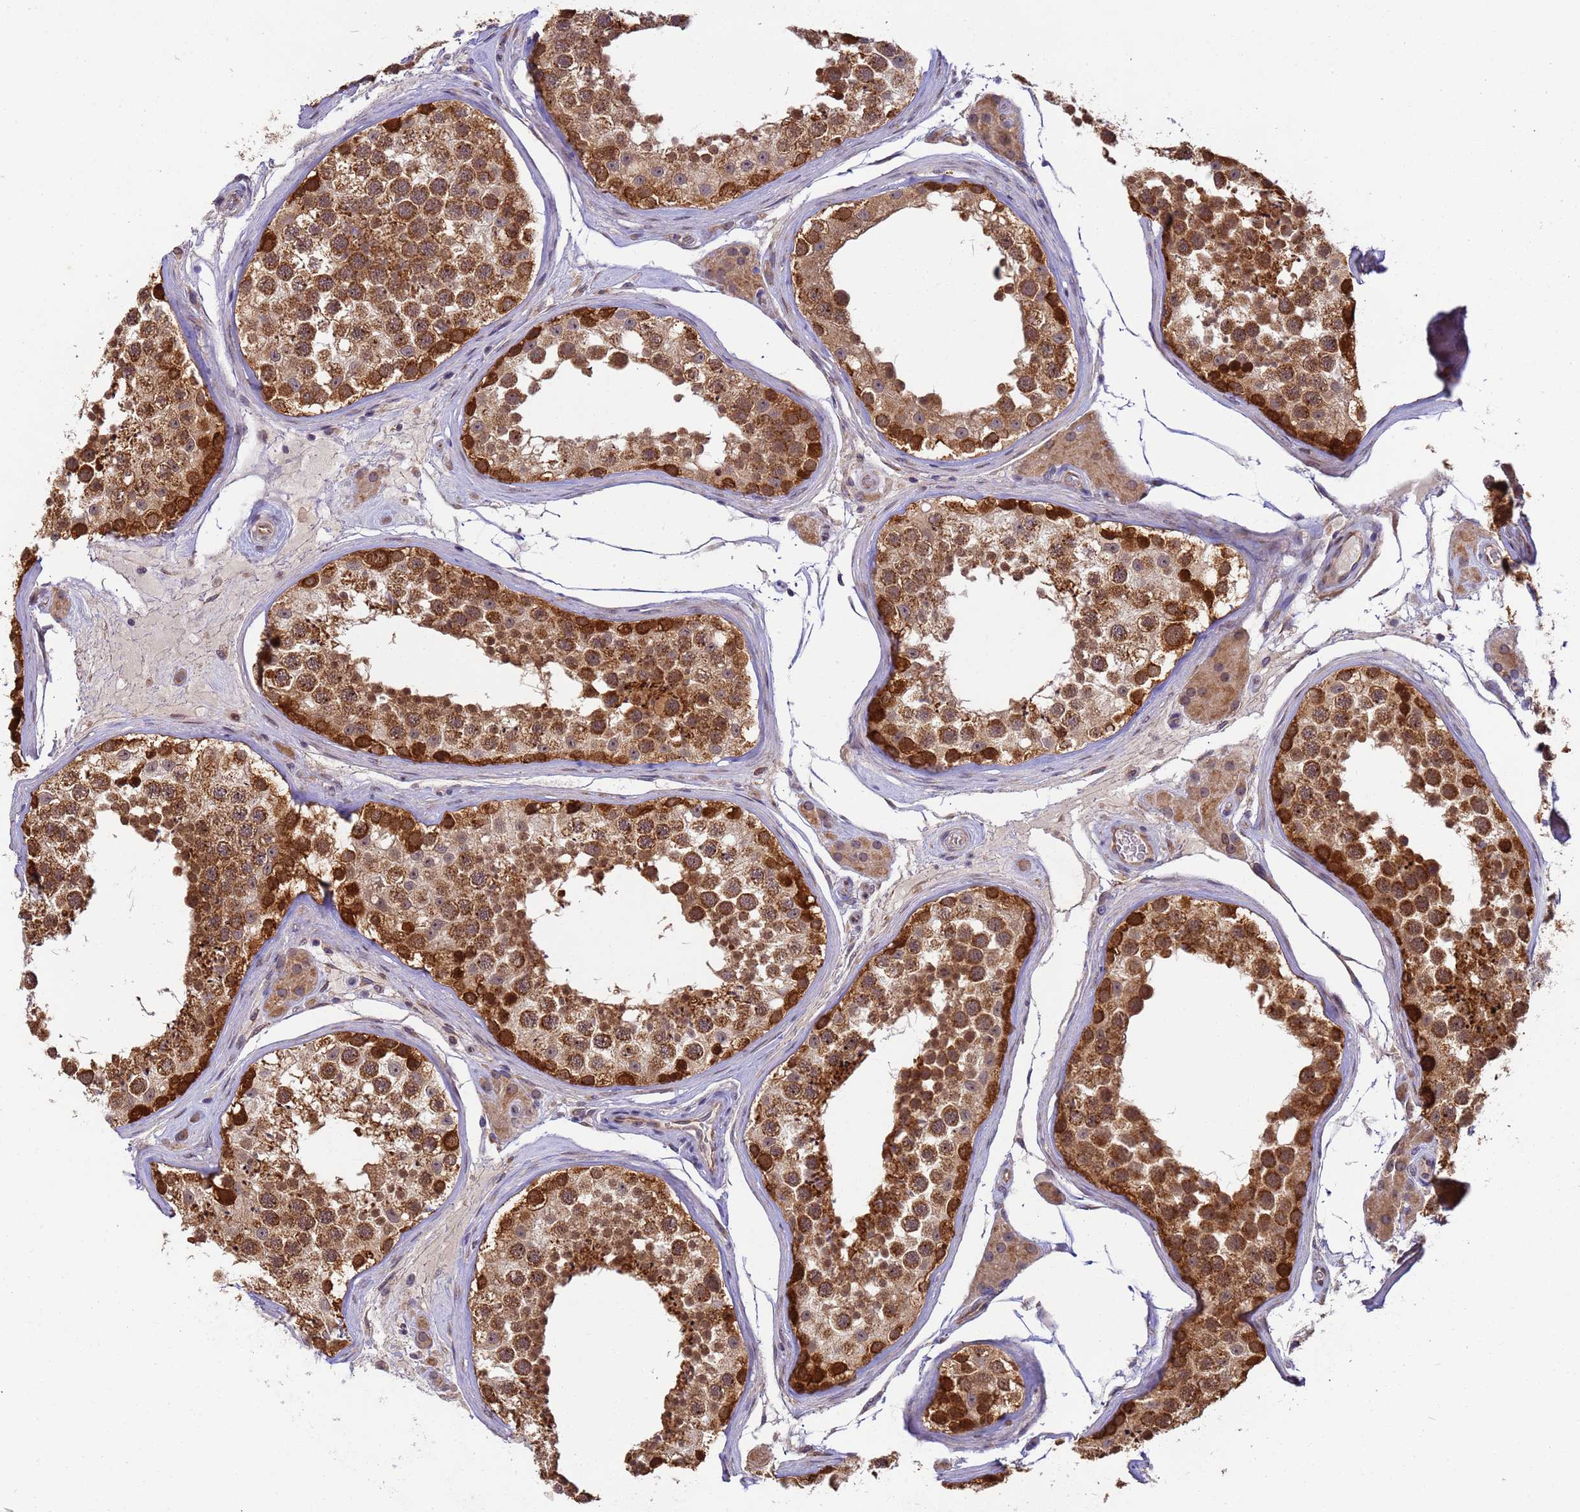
{"staining": {"intensity": "strong", "quantity": ">75%", "location": "cytoplasmic/membranous,nuclear"}, "tissue": "testis", "cell_type": "Cells in seminiferous ducts", "image_type": "normal", "snomed": [{"axis": "morphology", "description": "Normal tissue, NOS"}, {"axis": "topography", "description": "Testis"}], "caption": "Immunohistochemistry of benign testis shows high levels of strong cytoplasmic/membranous,nuclear positivity in about >75% of cells in seminiferous ducts.", "gene": "RAPGEF3", "patient": {"sex": "male", "age": 46}}